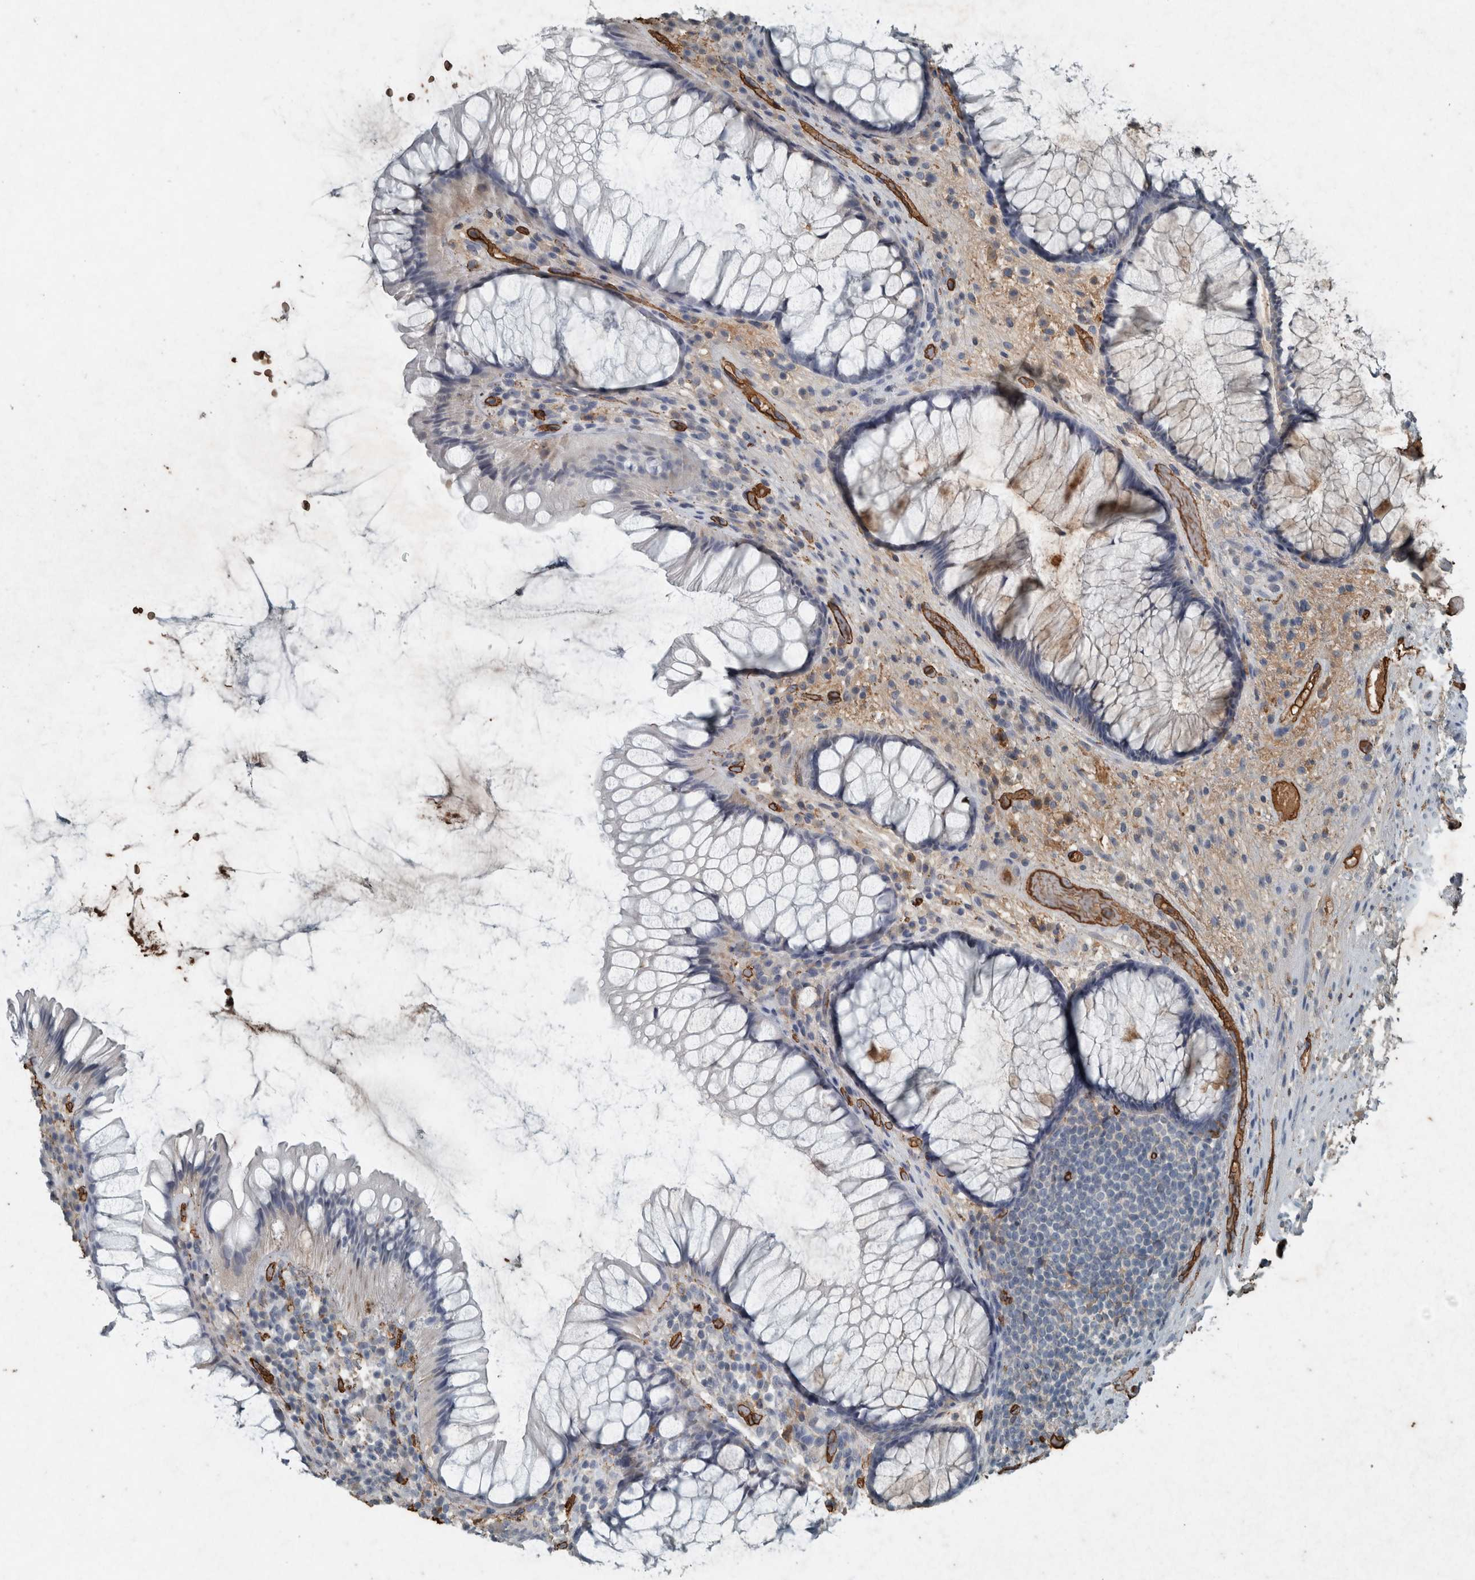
{"staining": {"intensity": "weak", "quantity": "<25%", "location": "cytoplasmic/membranous"}, "tissue": "rectum", "cell_type": "Glandular cells", "image_type": "normal", "snomed": [{"axis": "morphology", "description": "Normal tissue, NOS"}, {"axis": "topography", "description": "Rectum"}], "caption": "This is an IHC image of unremarkable rectum. There is no expression in glandular cells.", "gene": "LBP", "patient": {"sex": "male", "age": 51}}